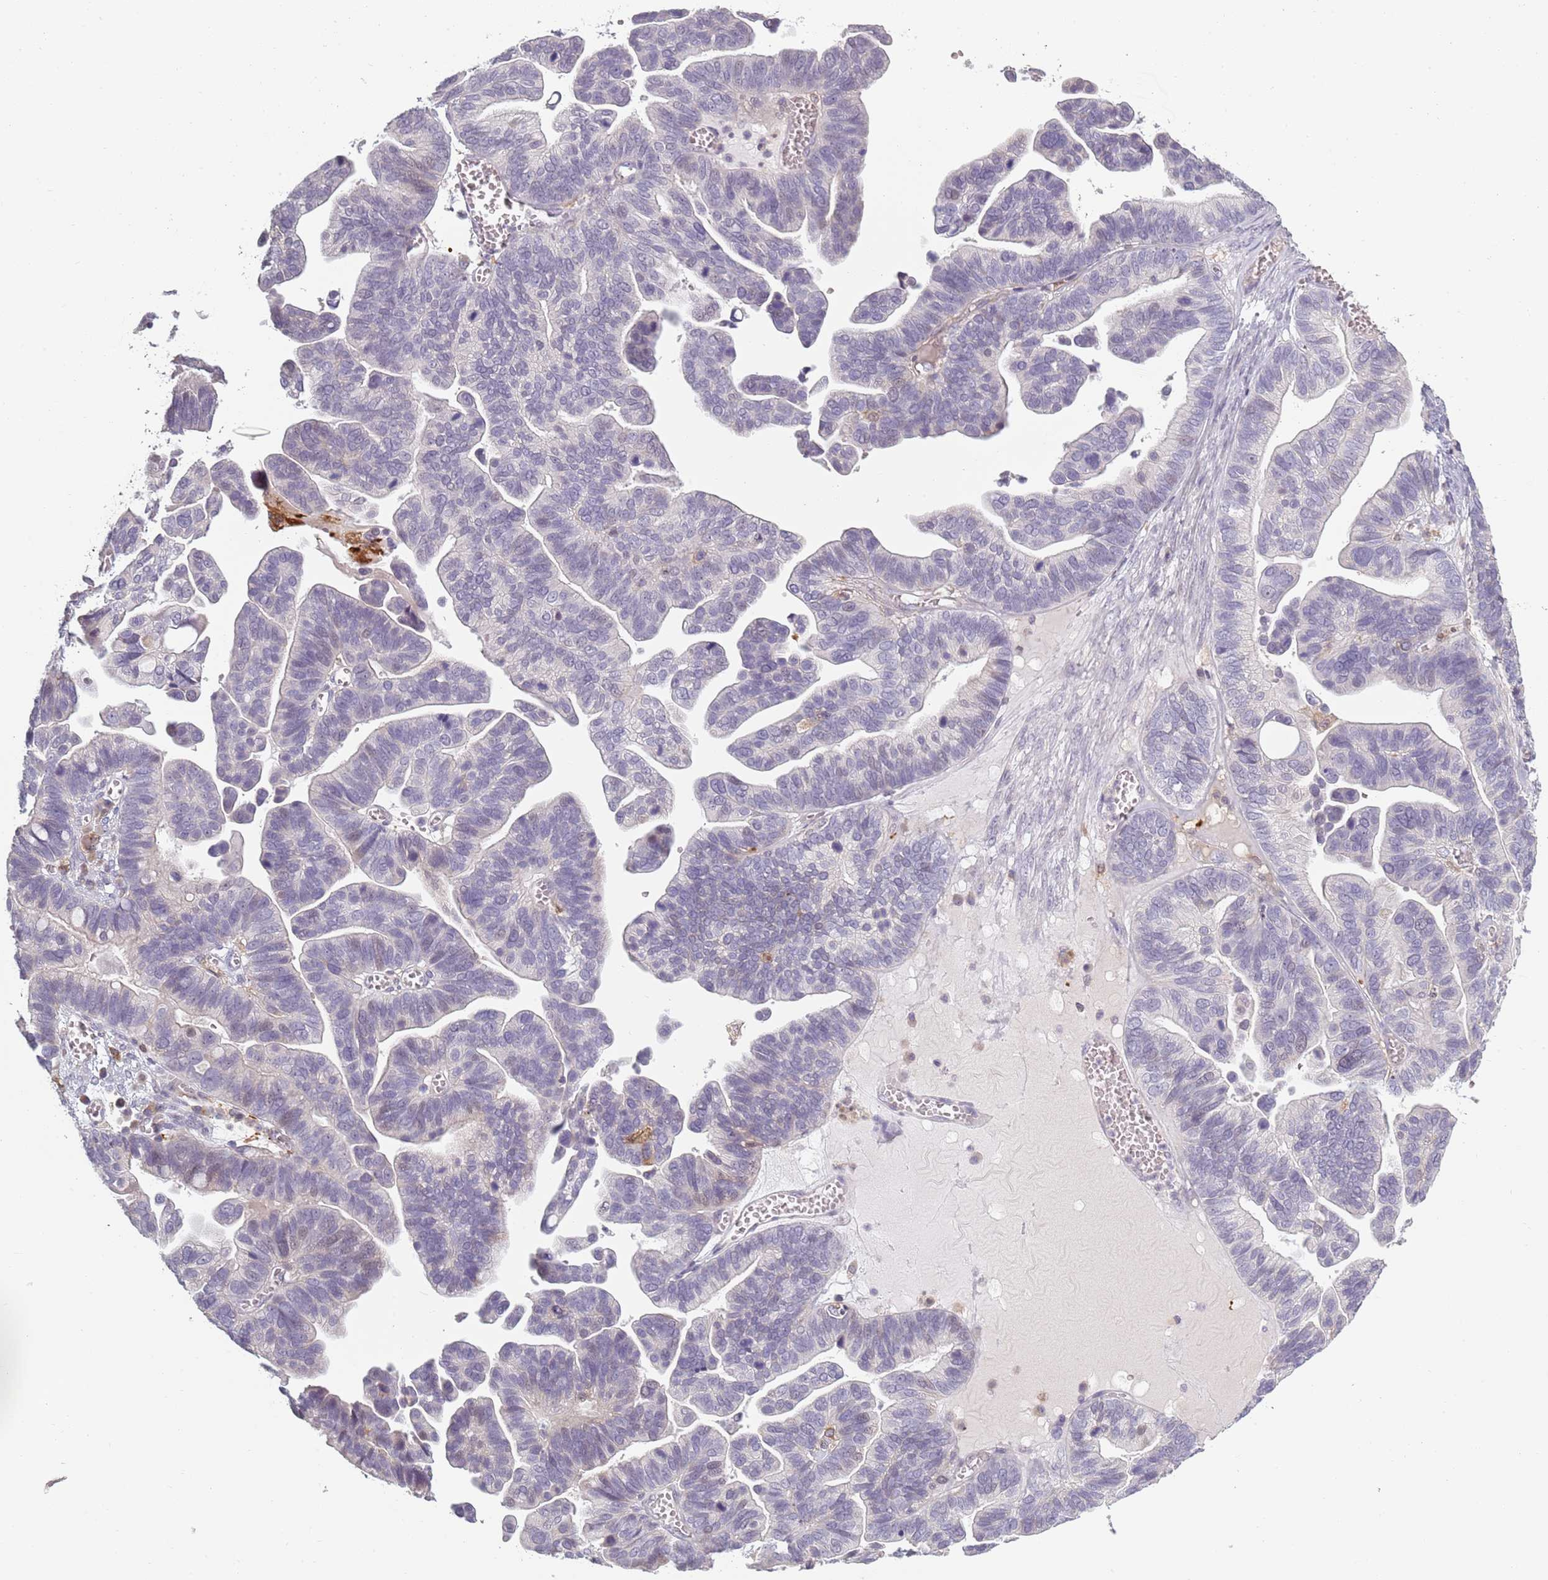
{"staining": {"intensity": "negative", "quantity": "none", "location": "none"}, "tissue": "ovarian cancer", "cell_type": "Tumor cells", "image_type": "cancer", "snomed": [{"axis": "morphology", "description": "Cystadenocarcinoma, serous, NOS"}, {"axis": "topography", "description": "Ovary"}], "caption": "Photomicrograph shows no protein positivity in tumor cells of serous cystadenocarcinoma (ovarian) tissue. (DAB immunohistochemistry (IHC) with hematoxylin counter stain).", "gene": "CC2D2B", "patient": {"sex": "female", "age": 56}}